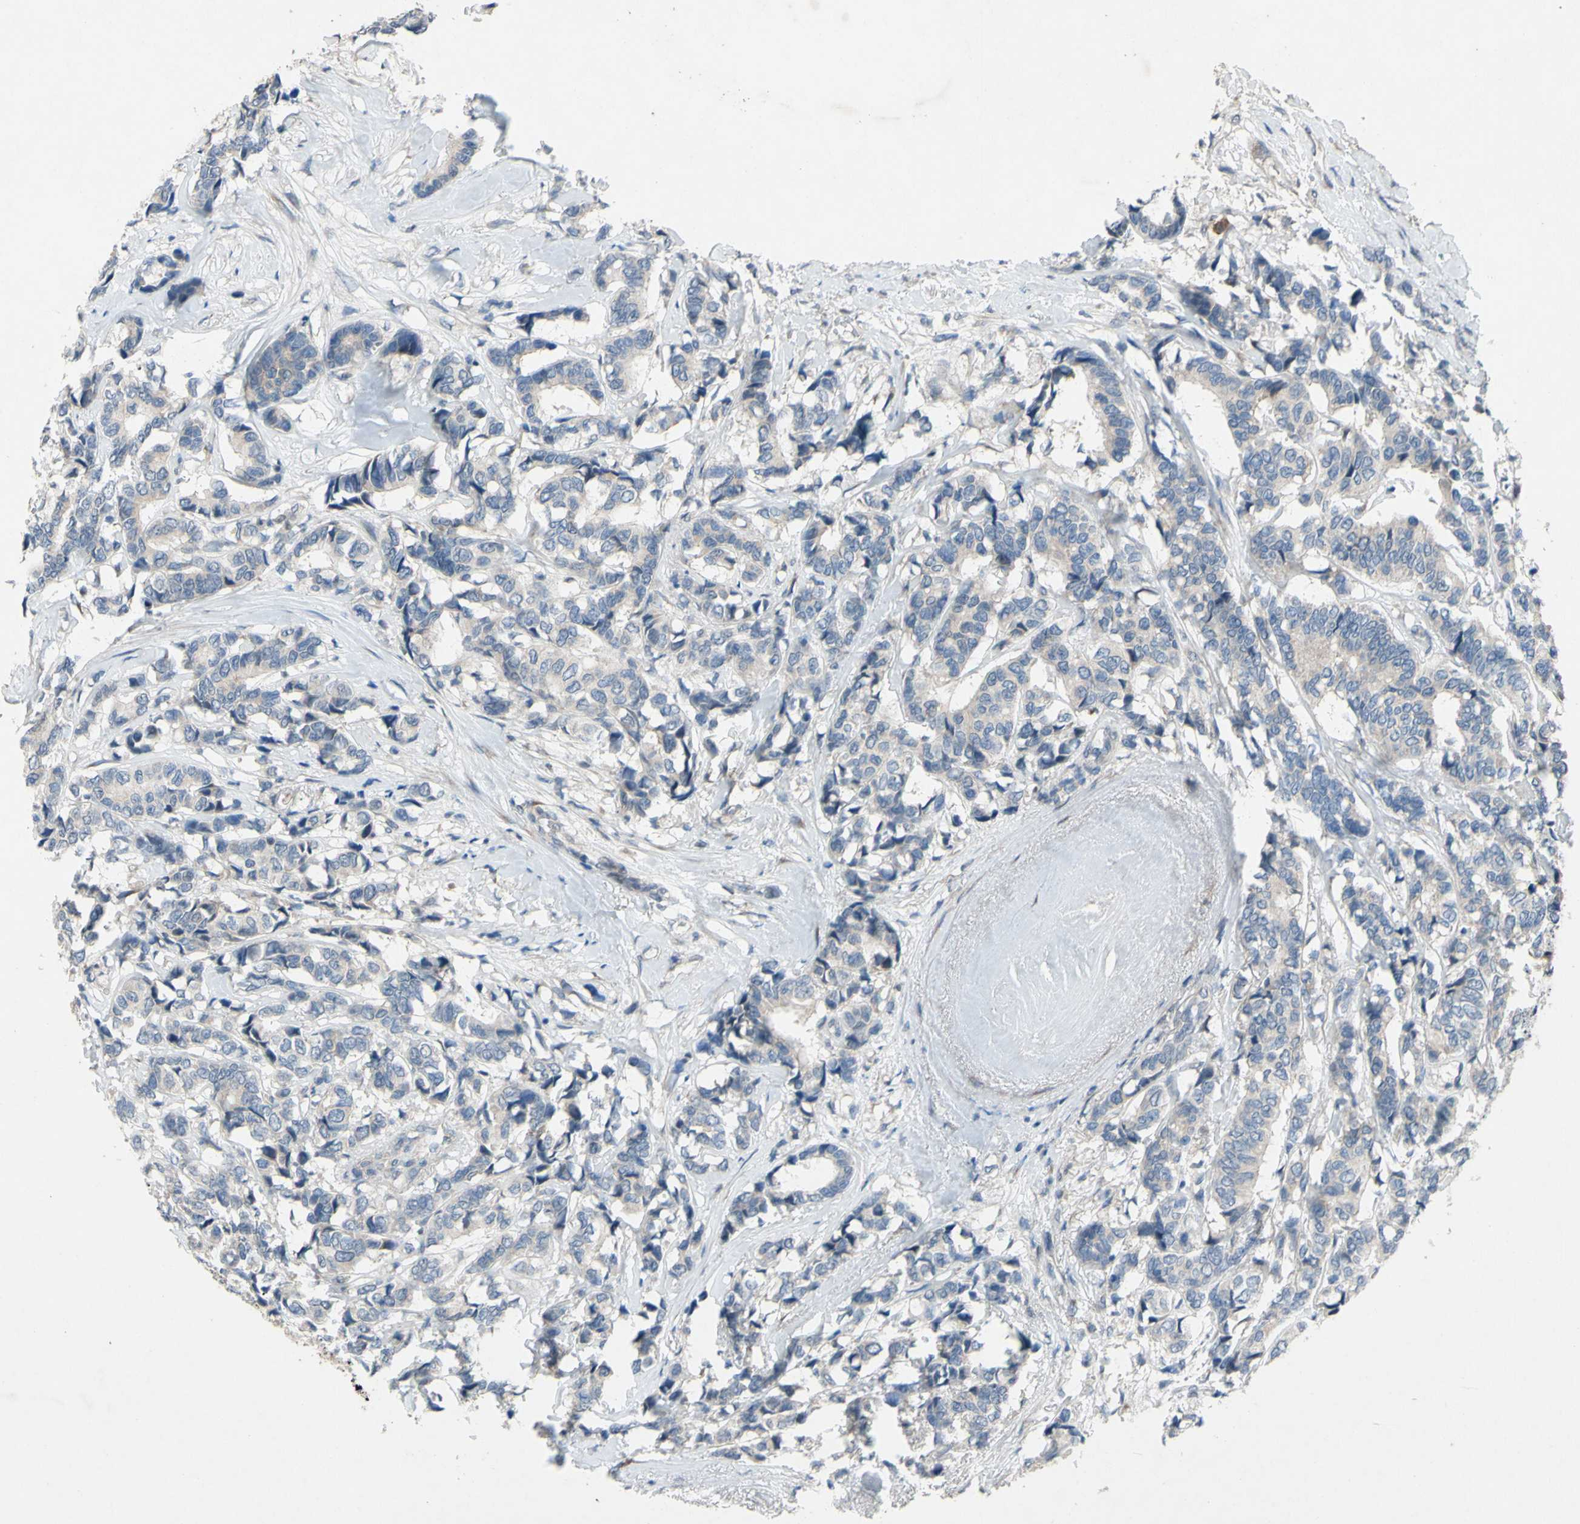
{"staining": {"intensity": "weak", "quantity": ">75%", "location": "cytoplasmic/membranous"}, "tissue": "breast cancer", "cell_type": "Tumor cells", "image_type": "cancer", "snomed": [{"axis": "morphology", "description": "Duct carcinoma"}, {"axis": "topography", "description": "Breast"}], "caption": "Breast intraductal carcinoma stained for a protein exhibits weak cytoplasmic/membranous positivity in tumor cells.", "gene": "GRAMD2B", "patient": {"sex": "female", "age": 87}}